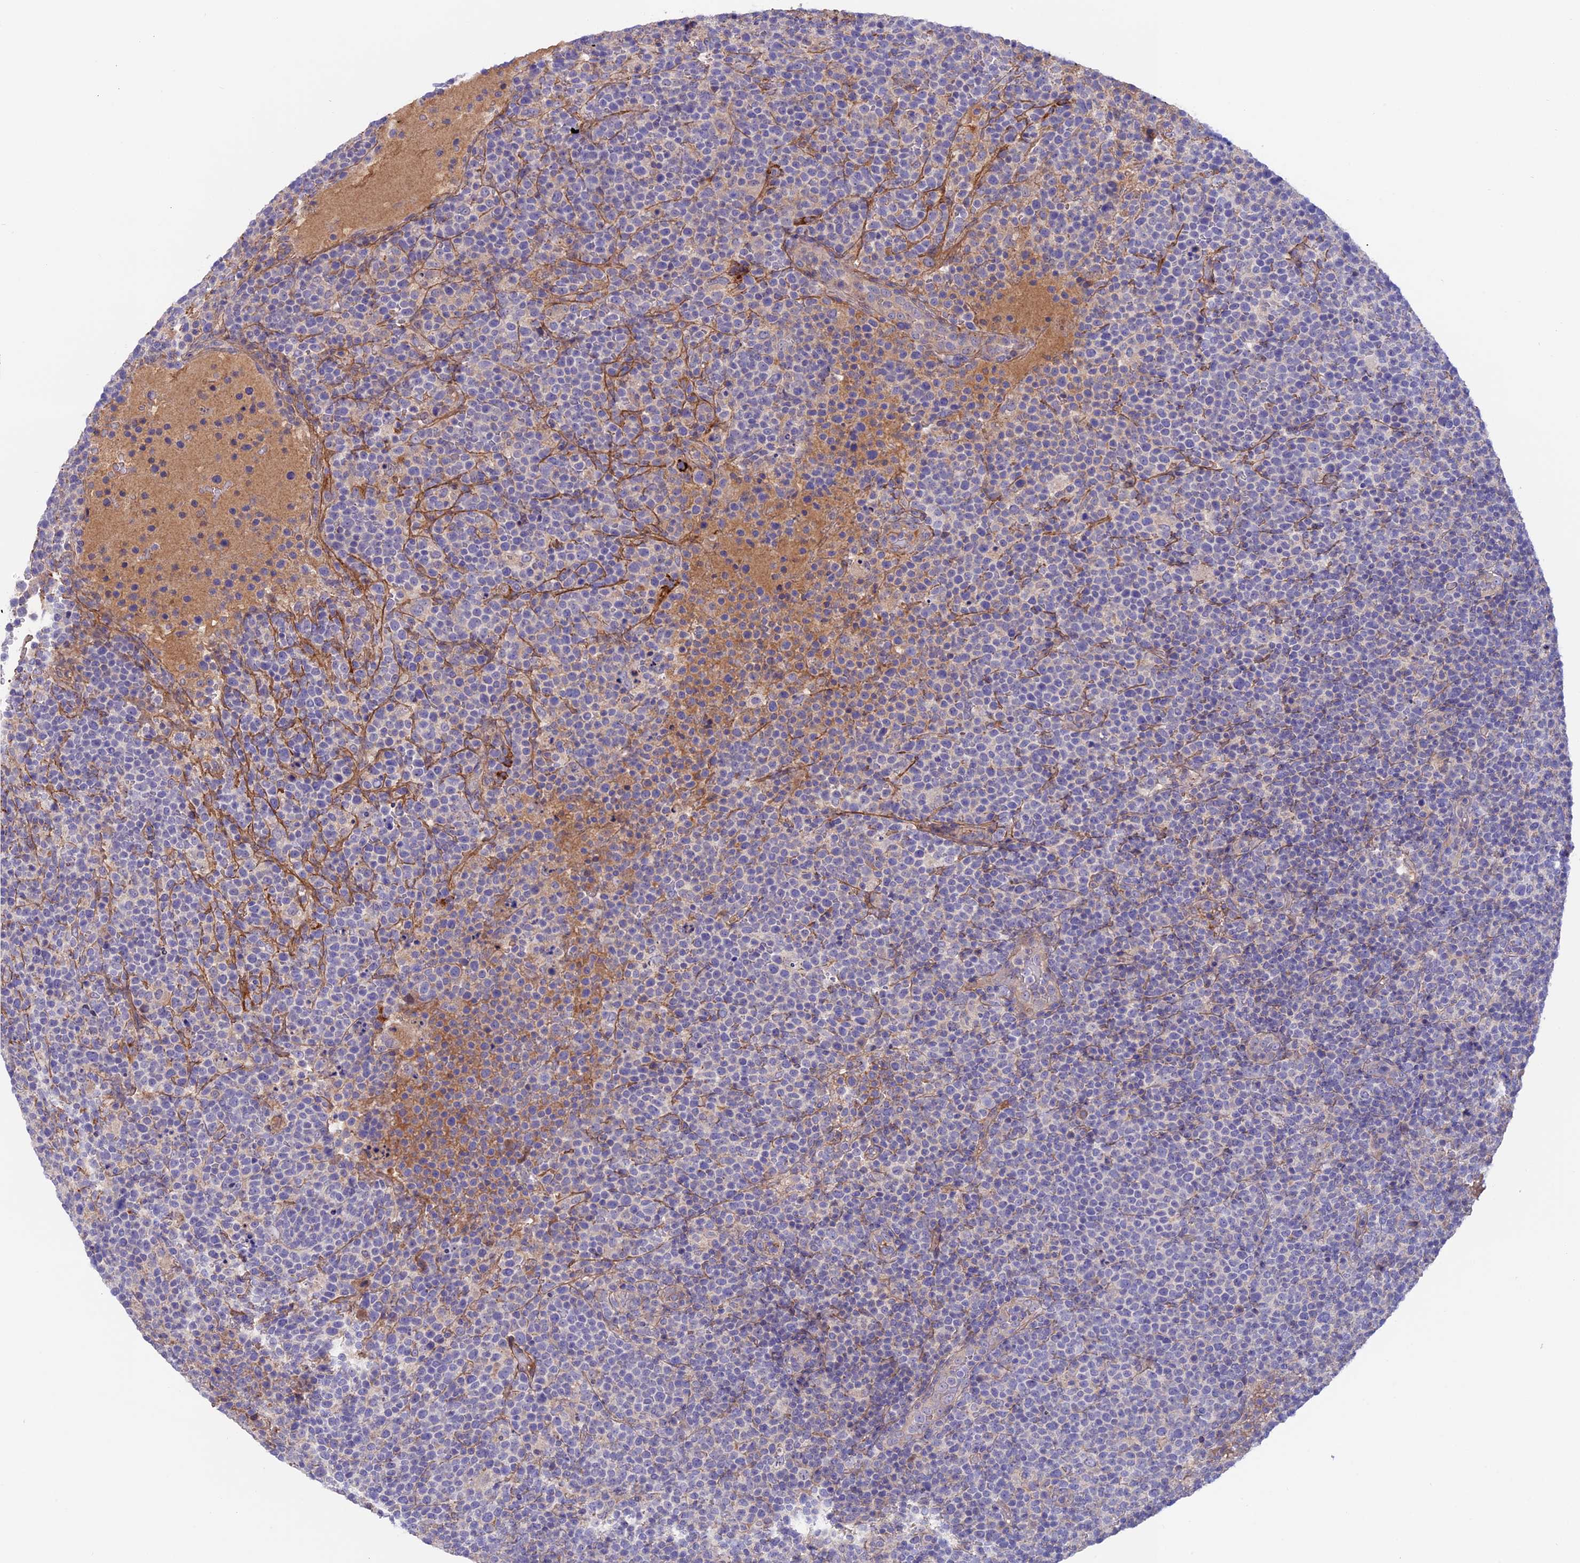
{"staining": {"intensity": "negative", "quantity": "none", "location": "none"}, "tissue": "lymphoma", "cell_type": "Tumor cells", "image_type": "cancer", "snomed": [{"axis": "morphology", "description": "Malignant lymphoma, non-Hodgkin's type, High grade"}, {"axis": "topography", "description": "Lymph node"}], "caption": "A high-resolution image shows immunohistochemistry staining of lymphoma, which demonstrates no significant staining in tumor cells.", "gene": "COL4A3", "patient": {"sex": "male", "age": 61}}